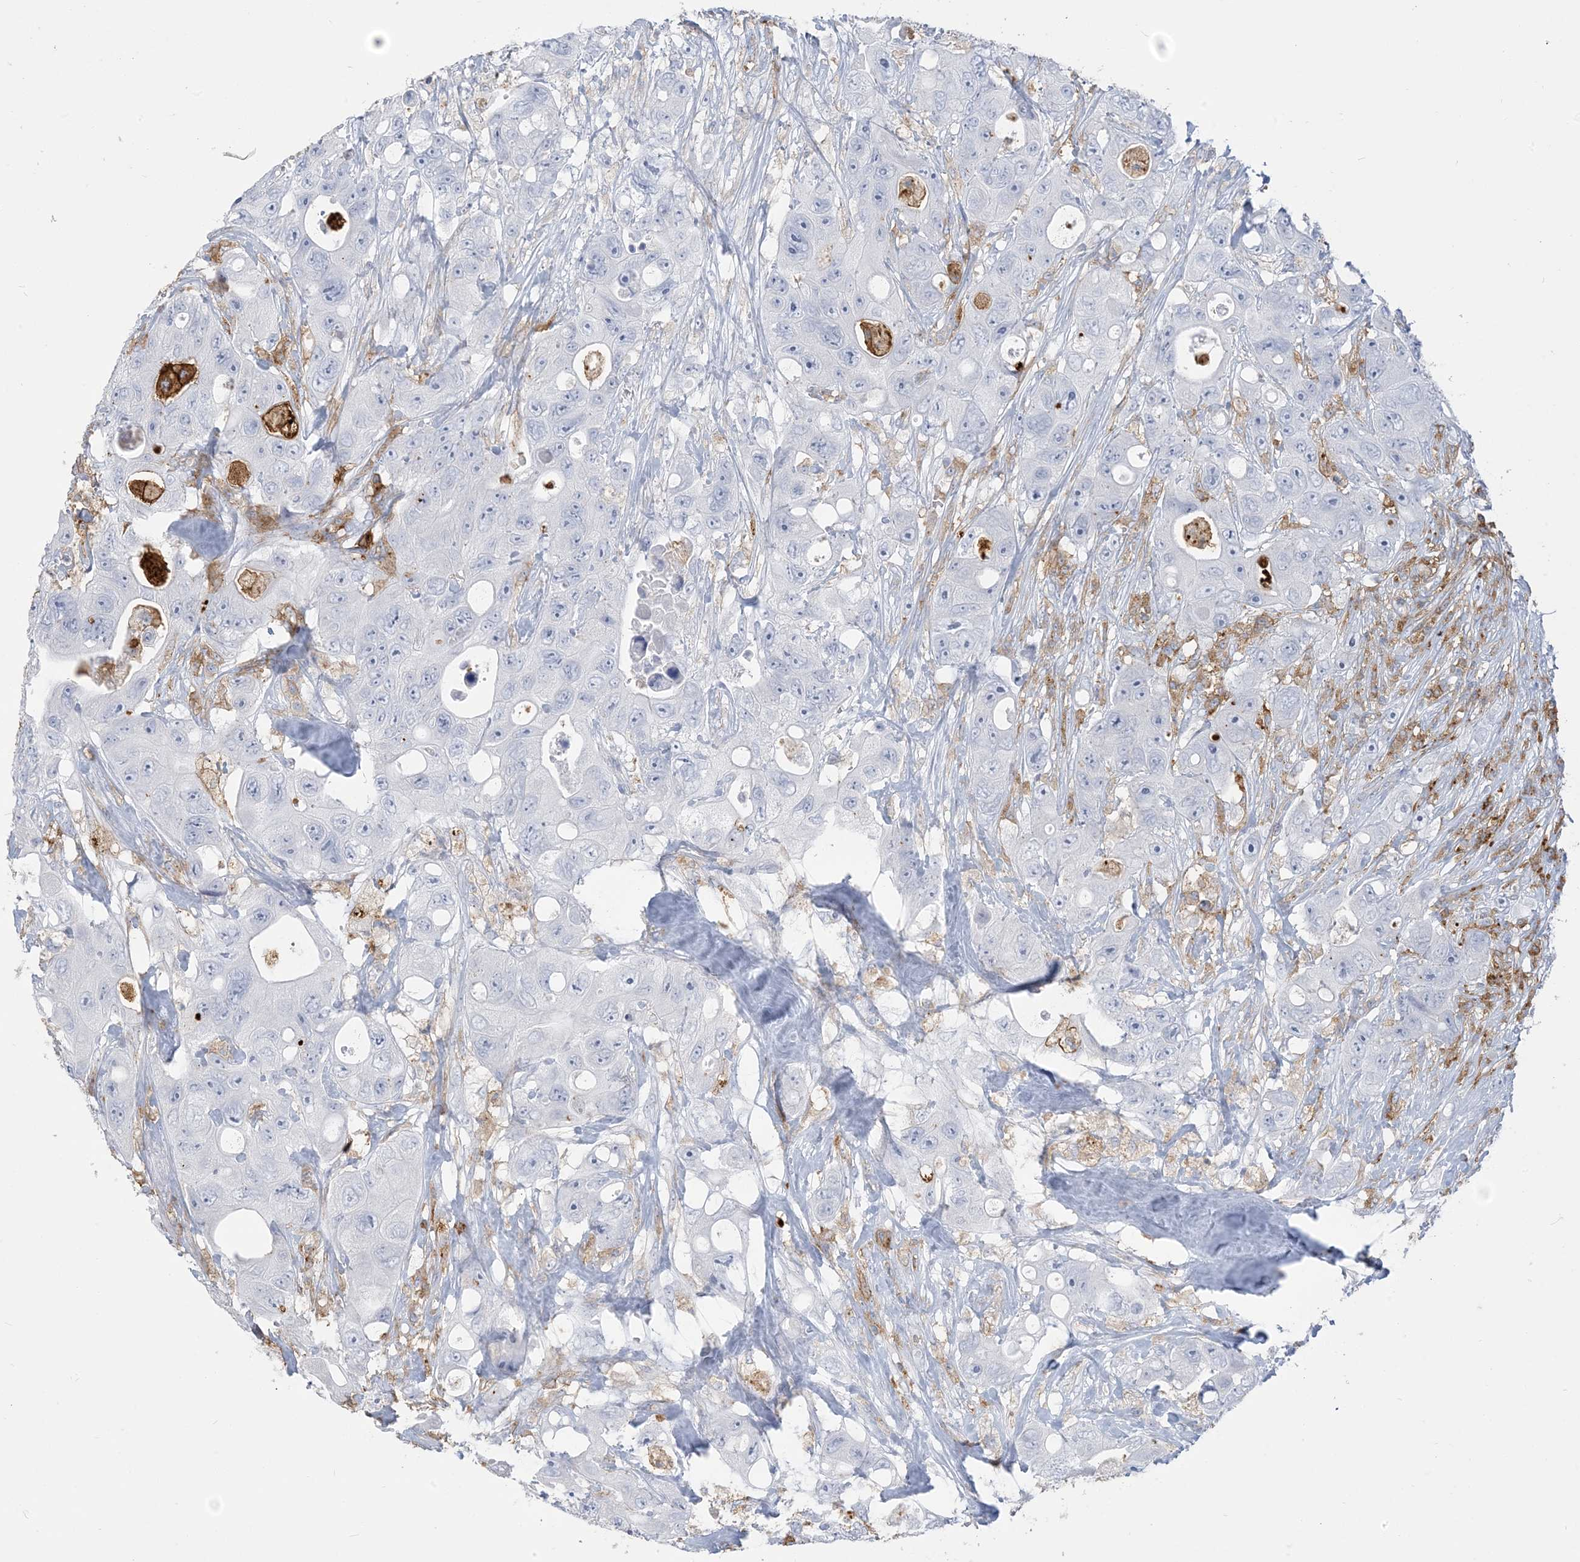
{"staining": {"intensity": "negative", "quantity": "none", "location": "none"}, "tissue": "colorectal cancer", "cell_type": "Tumor cells", "image_type": "cancer", "snomed": [{"axis": "morphology", "description": "Adenocarcinoma, NOS"}, {"axis": "topography", "description": "Colon"}], "caption": "Immunohistochemical staining of human colorectal cancer displays no significant positivity in tumor cells. The staining is performed using DAB (3,3'-diaminobenzidine) brown chromogen with nuclei counter-stained in using hematoxylin.", "gene": "HLA-DRB1", "patient": {"sex": "female", "age": 46}}